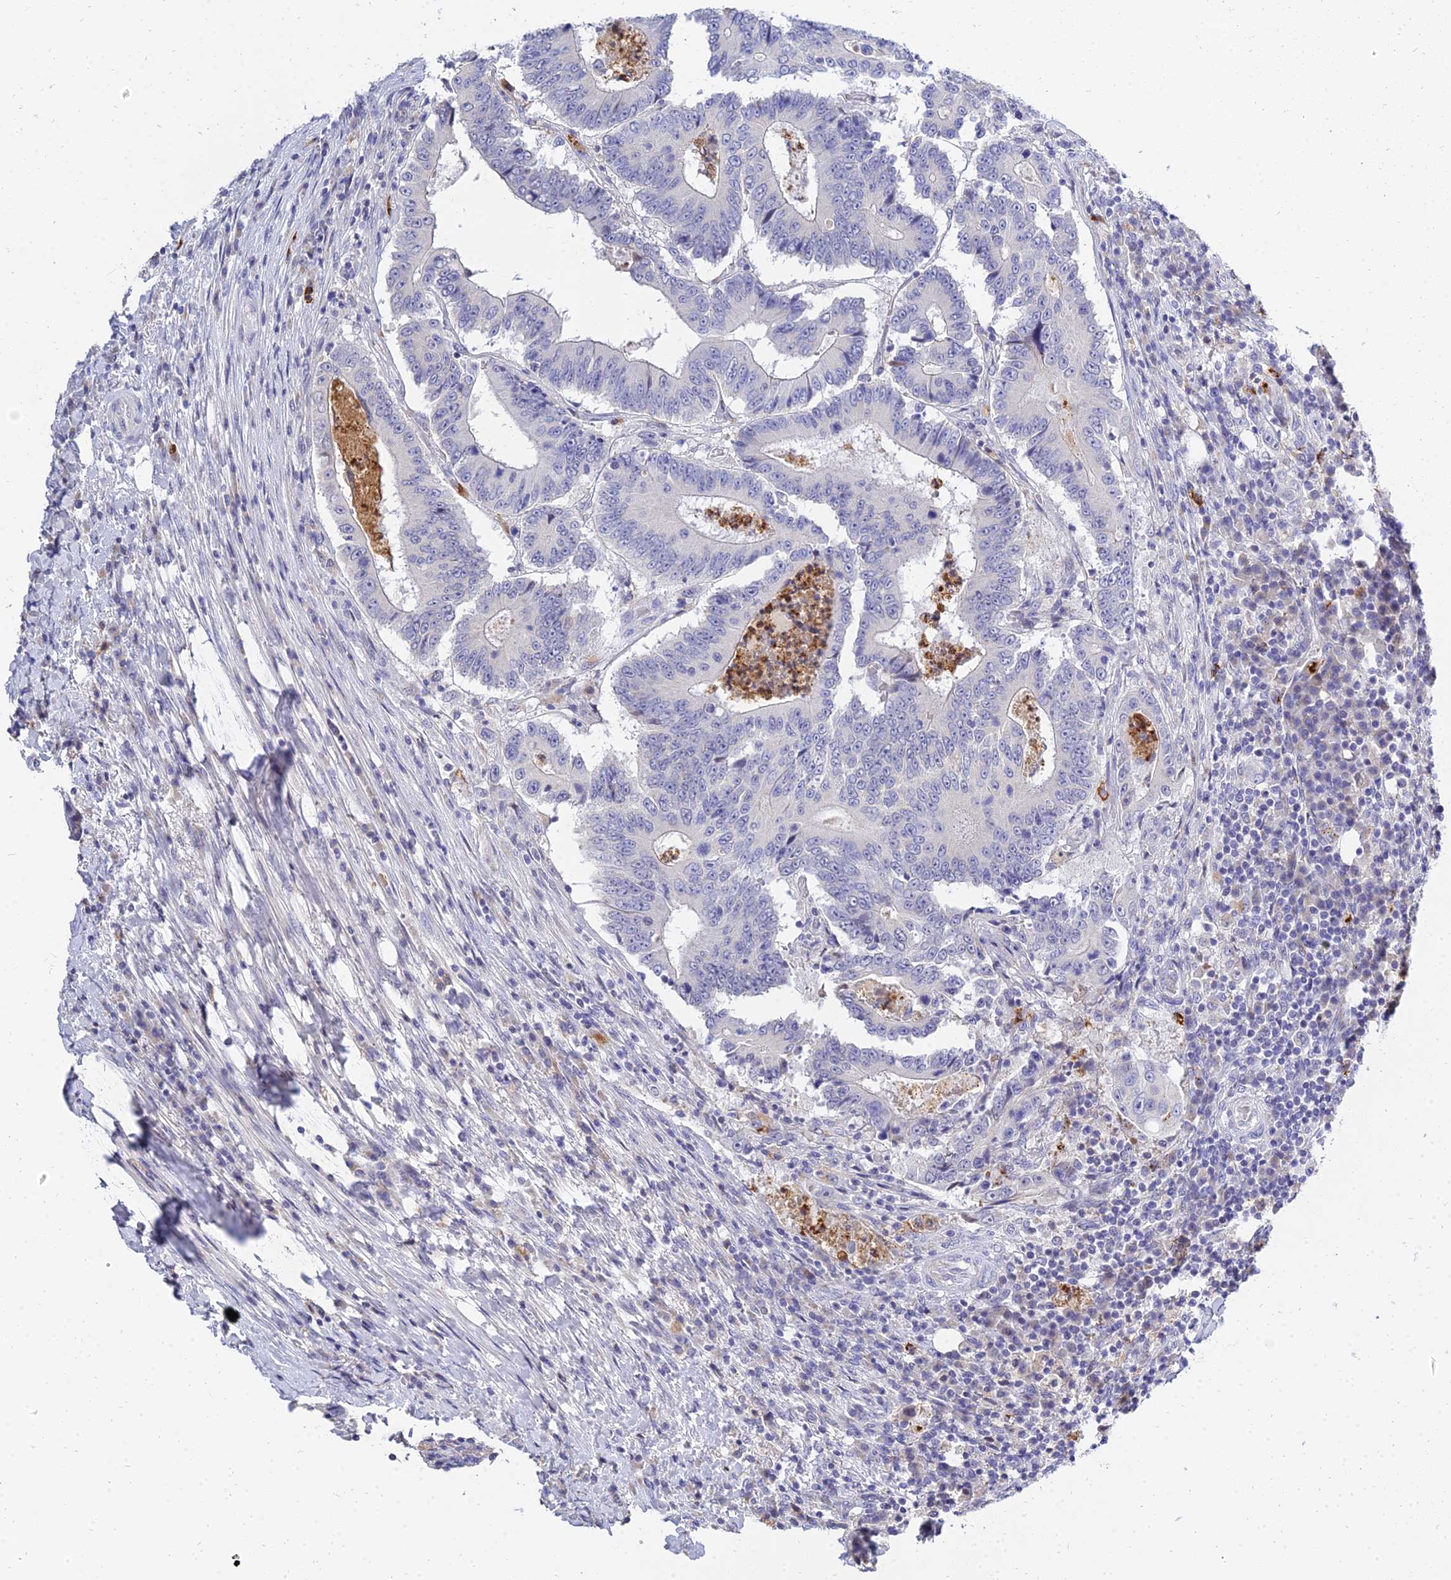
{"staining": {"intensity": "negative", "quantity": "none", "location": "none"}, "tissue": "colorectal cancer", "cell_type": "Tumor cells", "image_type": "cancer", "snomed": [{"axis": "morphology", "description": "Adenocarcinoma, NOS"}, {"axis": "topography", "description": "Colon"}], "caption": "The micrograph reveals no staining of tumor cells in adenocarcinoma (colorectal).", "gene": "VWC2L", "patient": {"sex": "male", "age": 83}}